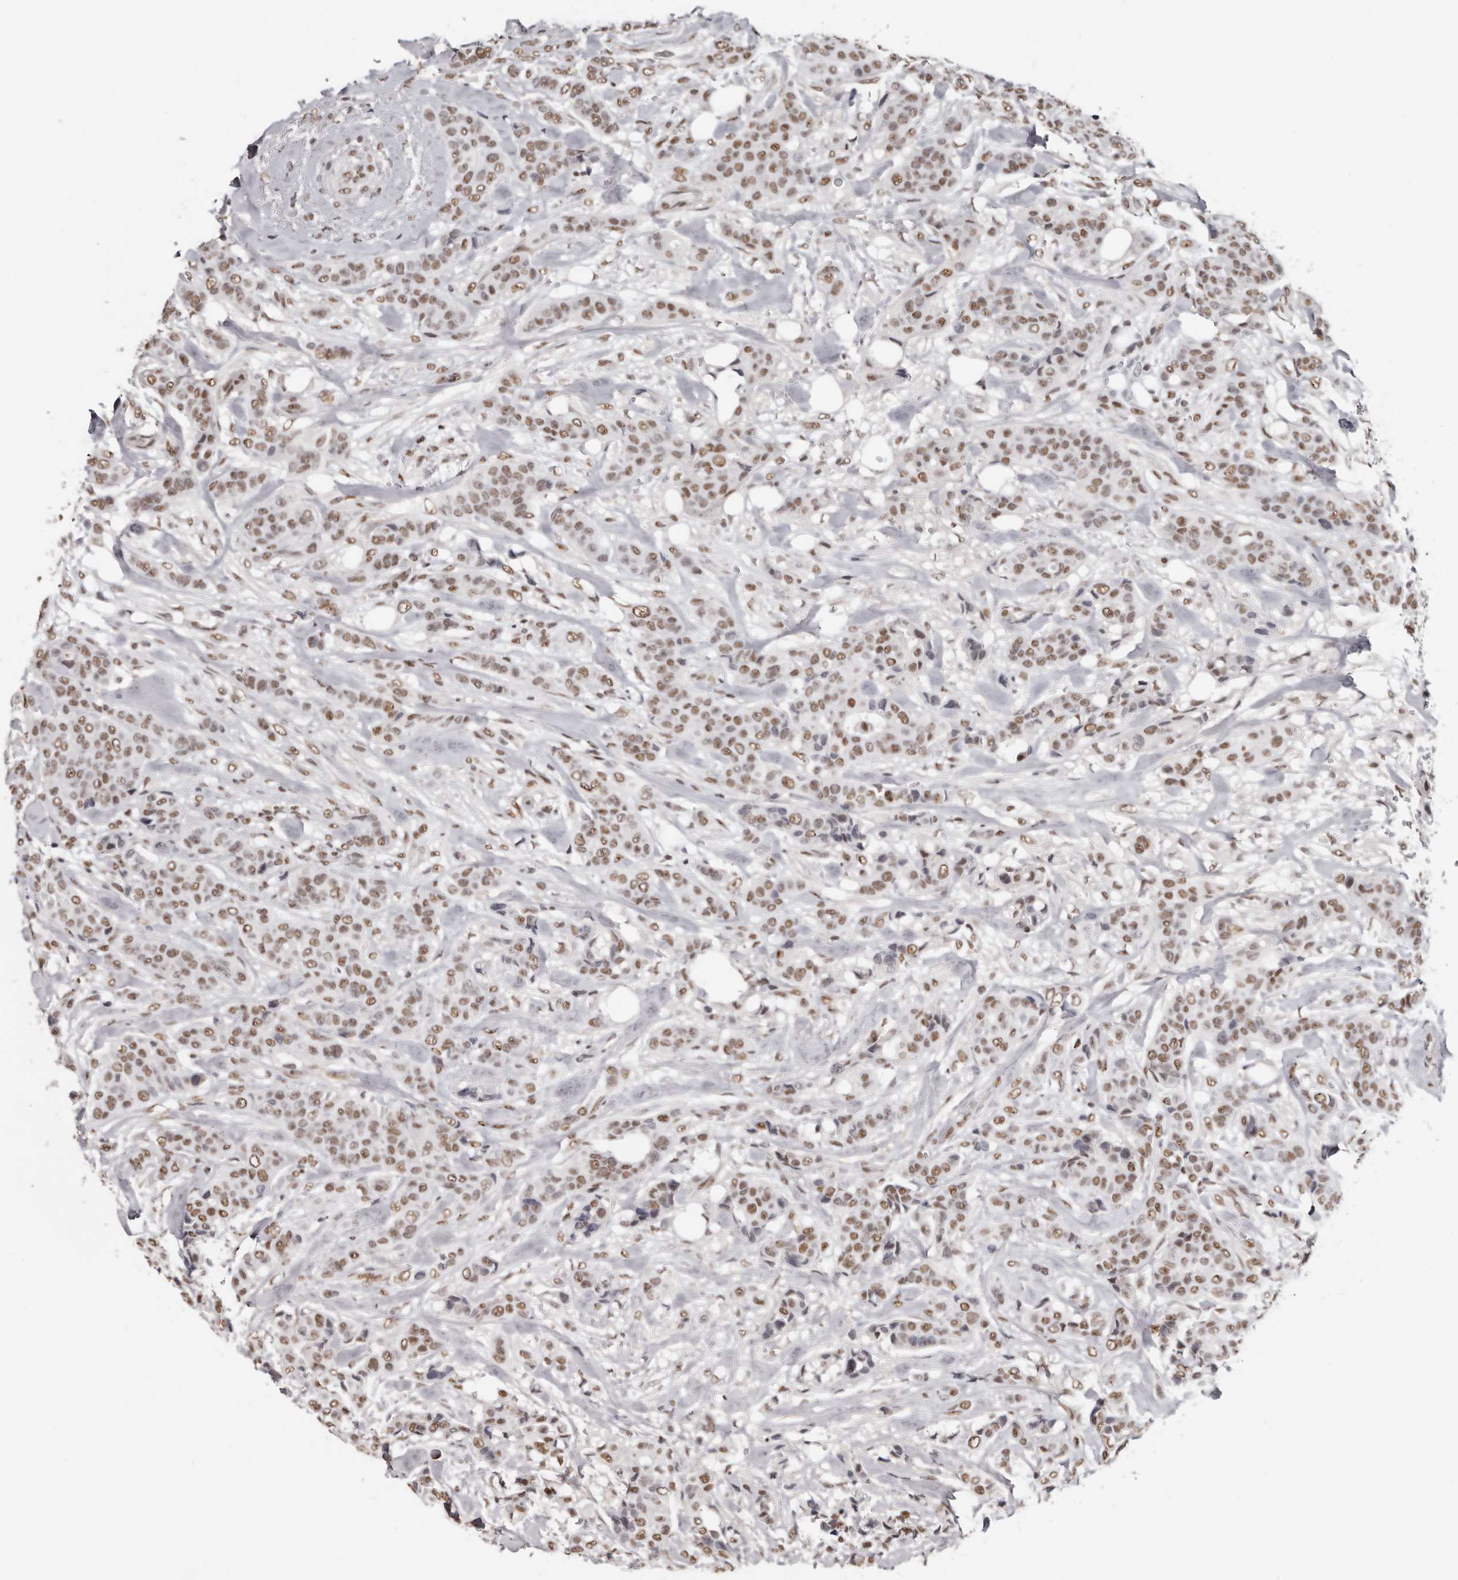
{"staining": {"intensity": "moderate", "quantity": ">75%", "location": "nuclear"}, "tissue": "breast cancer", "cell_type": "Tumor cells", "image_type": "cancer", "snomed": [{"axis": "morphology", "description": "Lobular carcinoma"}, {"axis": "topography", "description": "Breast"}], "caption": "Human breast lobular carcinoma stained with a protein marker exhibits moderate staining in tumor cells.", "gene": "SCAF4", "patient": {"sex": "female", "age": 51}}